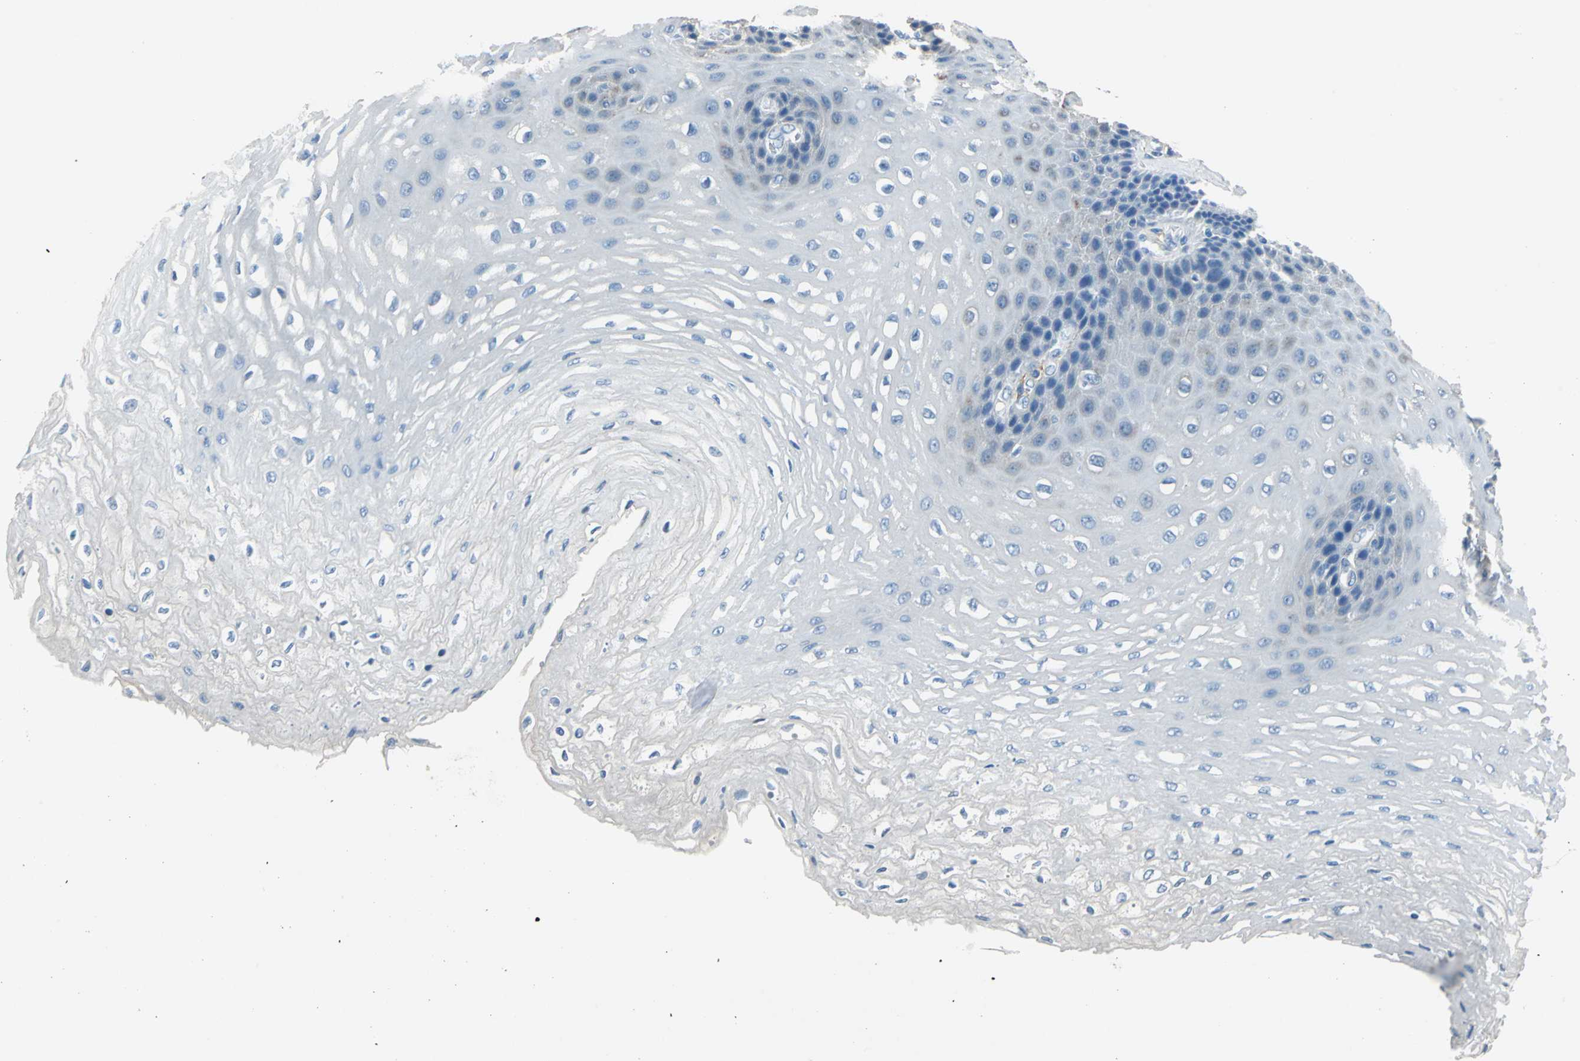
{"staining": {"intensity": "negative", "quantity": "none", "location": "none"}, "tissue": "esophagus", "cell_type": "Squamous epithelial cells", "image_type": "normal", "snomed": [{"axis": "morphology", "description": "Normal tissue, NOS"}, {"axis": "topography", "description": "Esophagus"}], "caption": "Immunohistochemistry (IHC) of benign human esophagus demonstrates no expression in squamous epithelial cells. (DAB IHC visualized using brightfield microscopy, high magnification).", "gene": "AKAP12", "patient": {"sex": "female", "age": 72}}